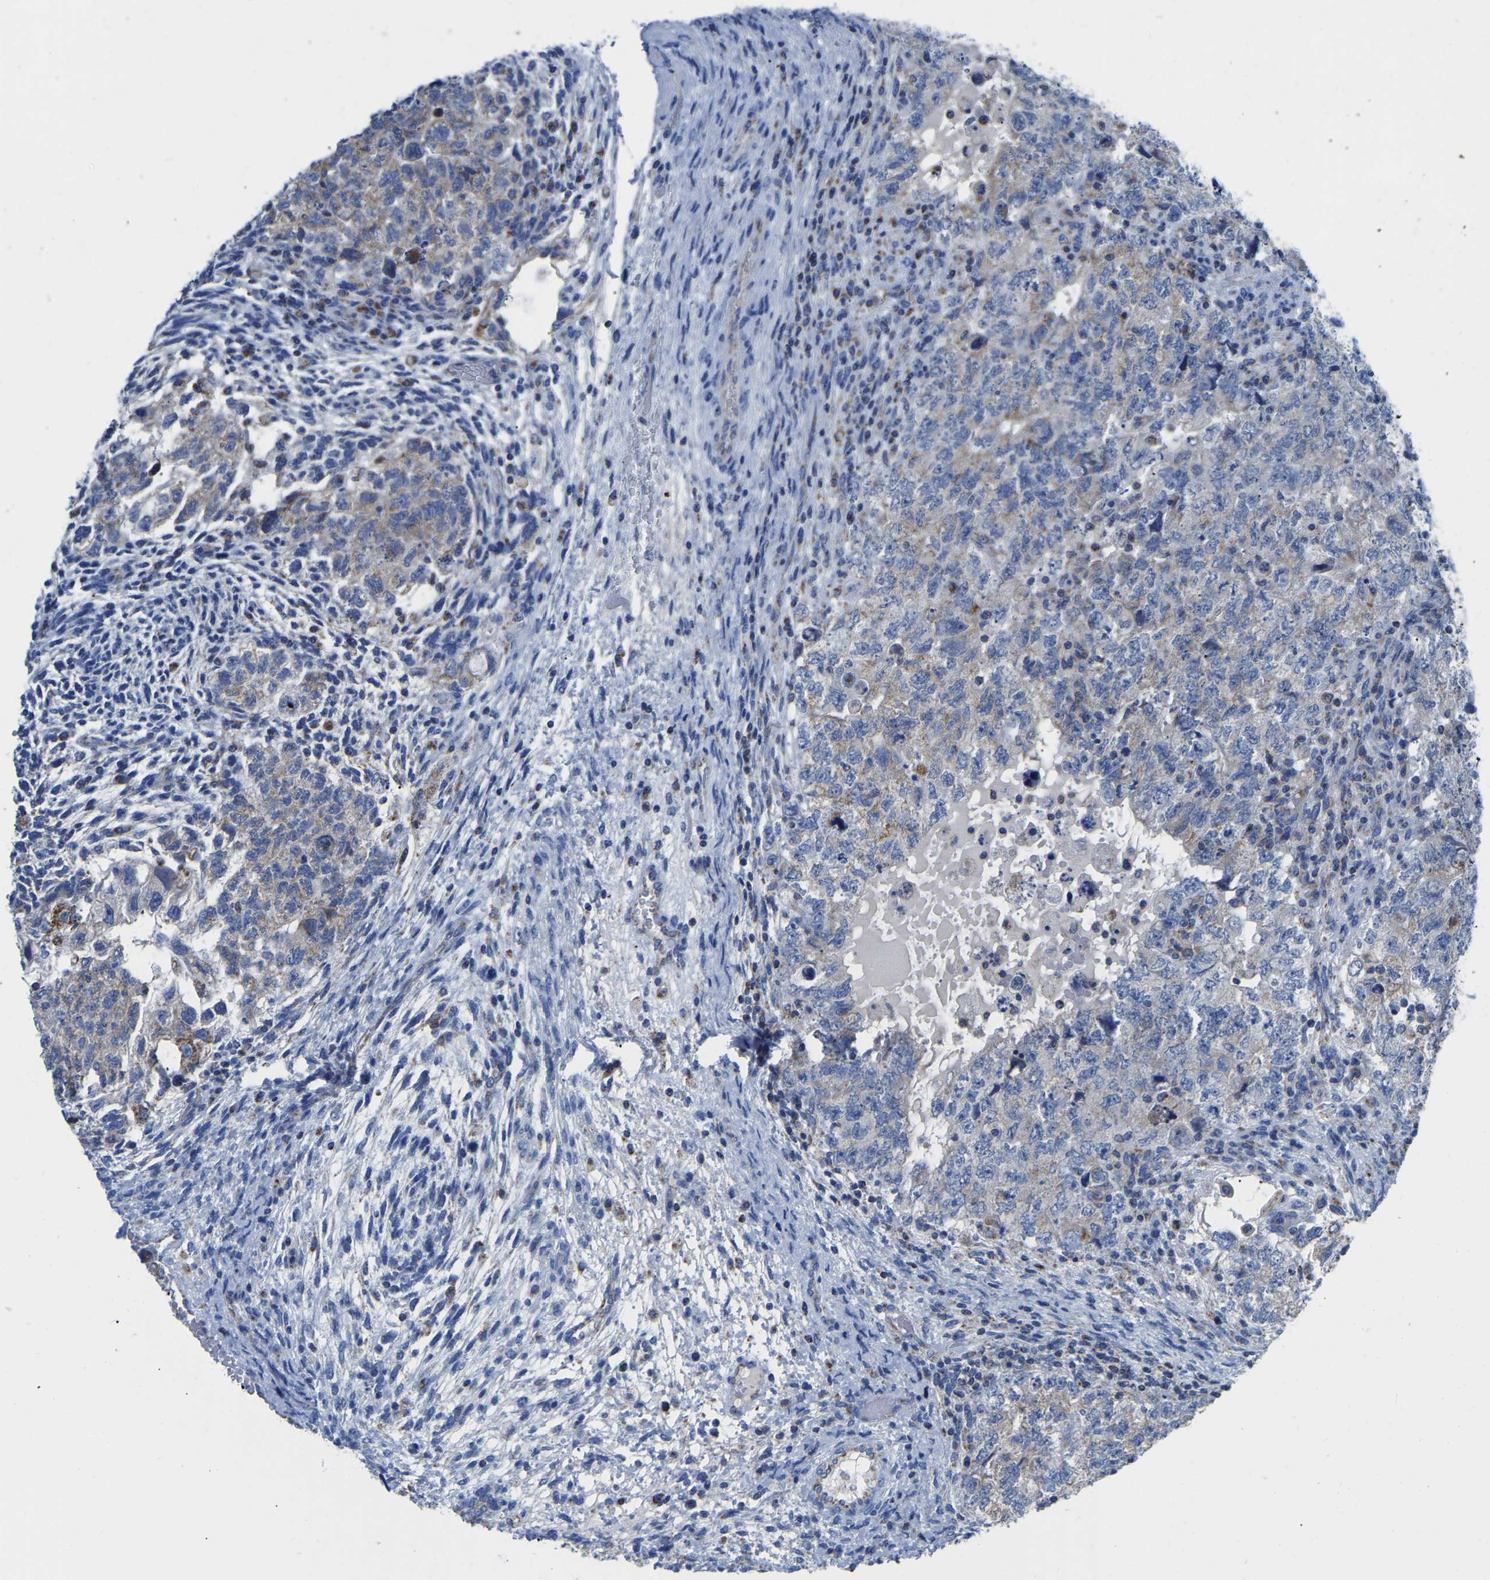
{"staining": {"intensity": "negative", "quantity": "none", "location": "none"}, "tissue": "testis cancer", "cell_type": "Tumor cells", "image_type": "cancer", "snomed": [{"axis": "morphology", "description": "Carcinoma, Embryonal, NOS"}, {"axis": "topography", "description": "Testis"}], "caption": "Immunohistochemistry of testis embryonal carcinoma demonstrates no staining in tumor cells.", "gene": "ETFA", "patient": {"sex": "male", "age": 36}}